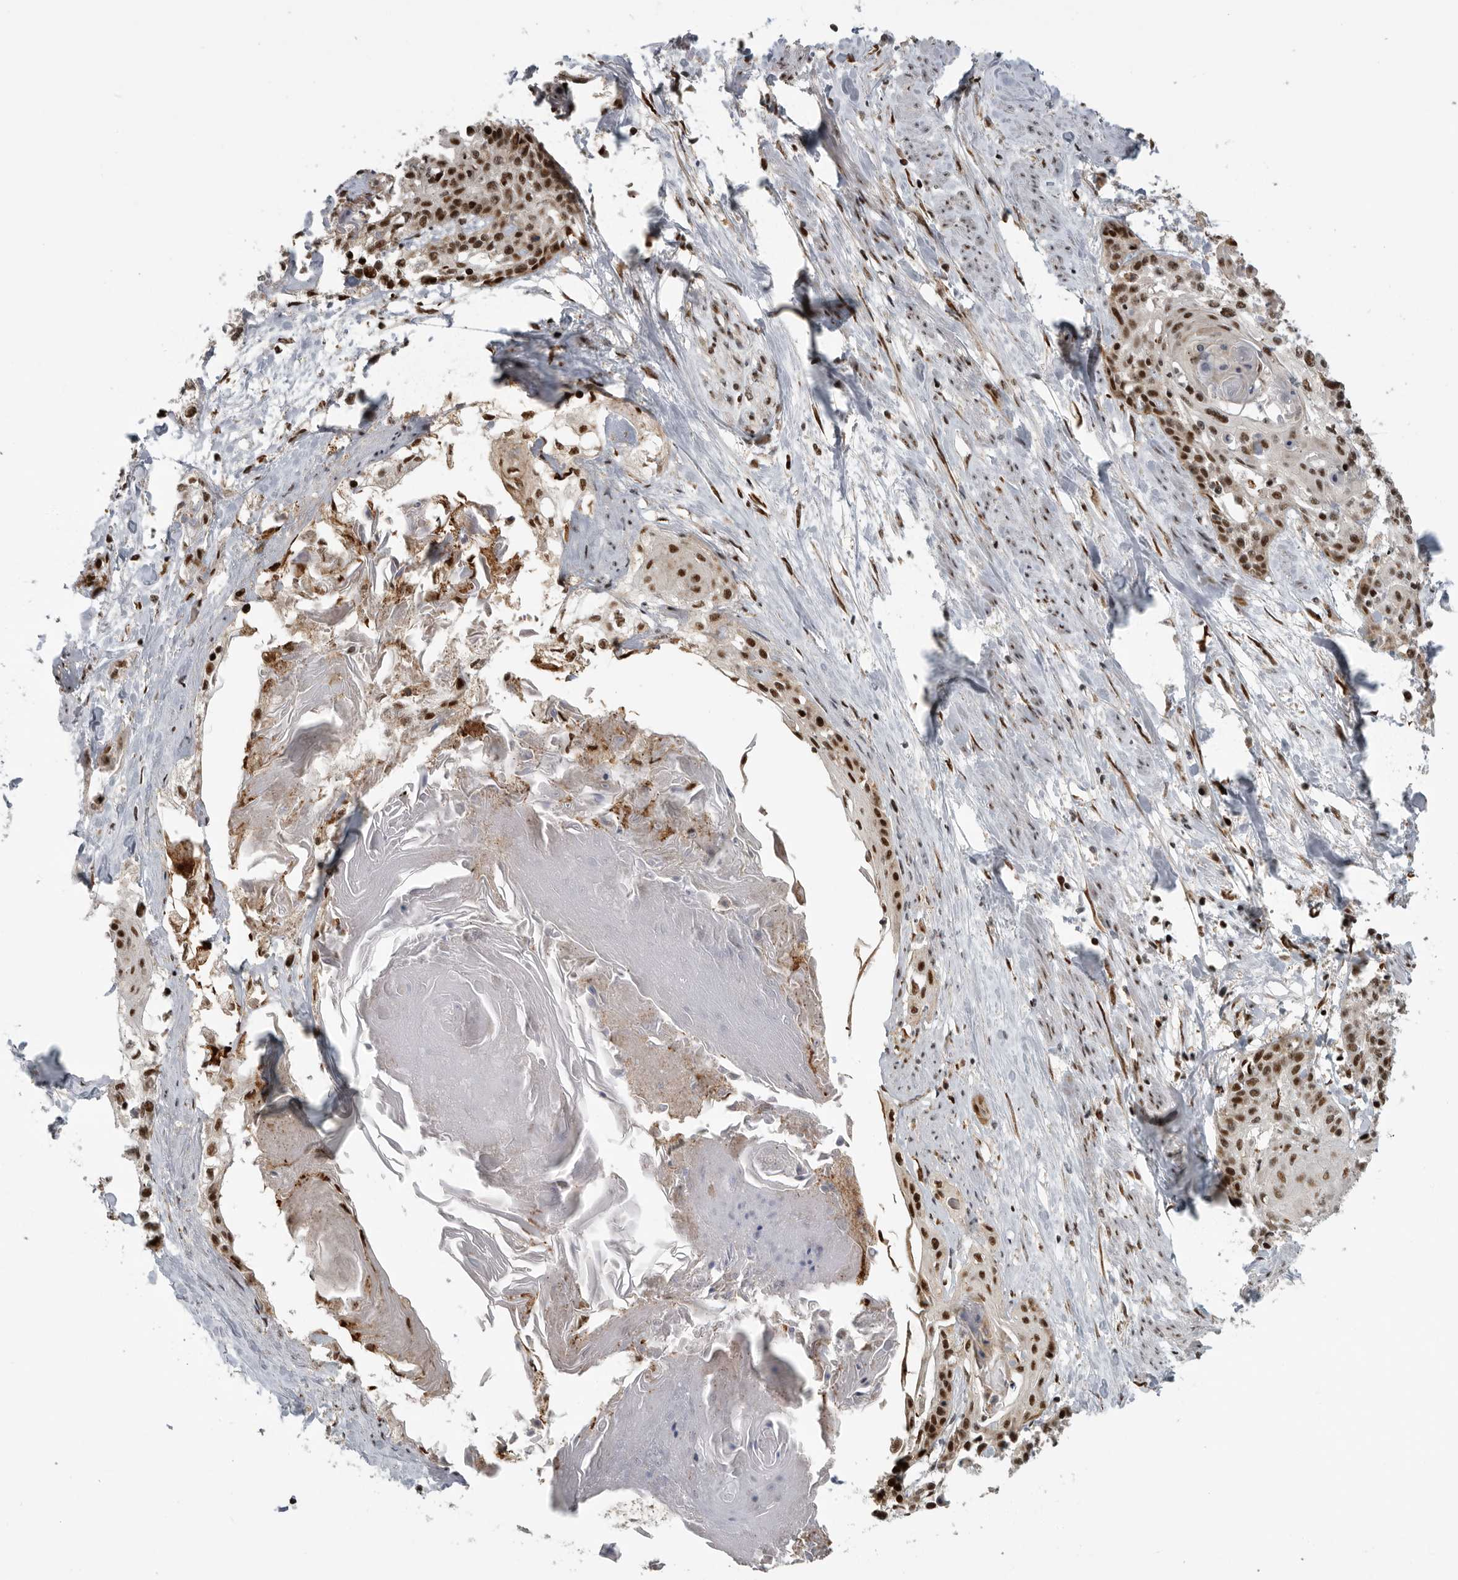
{"staining": {"intensity": "moderate", "quantity": ">75%", "location": "nuclear"}, "tissue": "cervical cancer", "cell_type": "Tumor cells", "image_type": "cancer", "snomed": [{"axis": "morphology", "description": "Squamous cell carcinoma, NOS"}, {"axis": "topography", "description": "Cervix"}], "caption": "Immunohistochemical staining of human squamous cell carcinoma (cervical) displays moderate nuclear protein positivity in about >75% of tumor cells. Immunohistochemistry stains the protein in brown and the nuclei are stained blue.", "gene": "PCMTD1", "patient": {"sex": "female", "age": 57}}